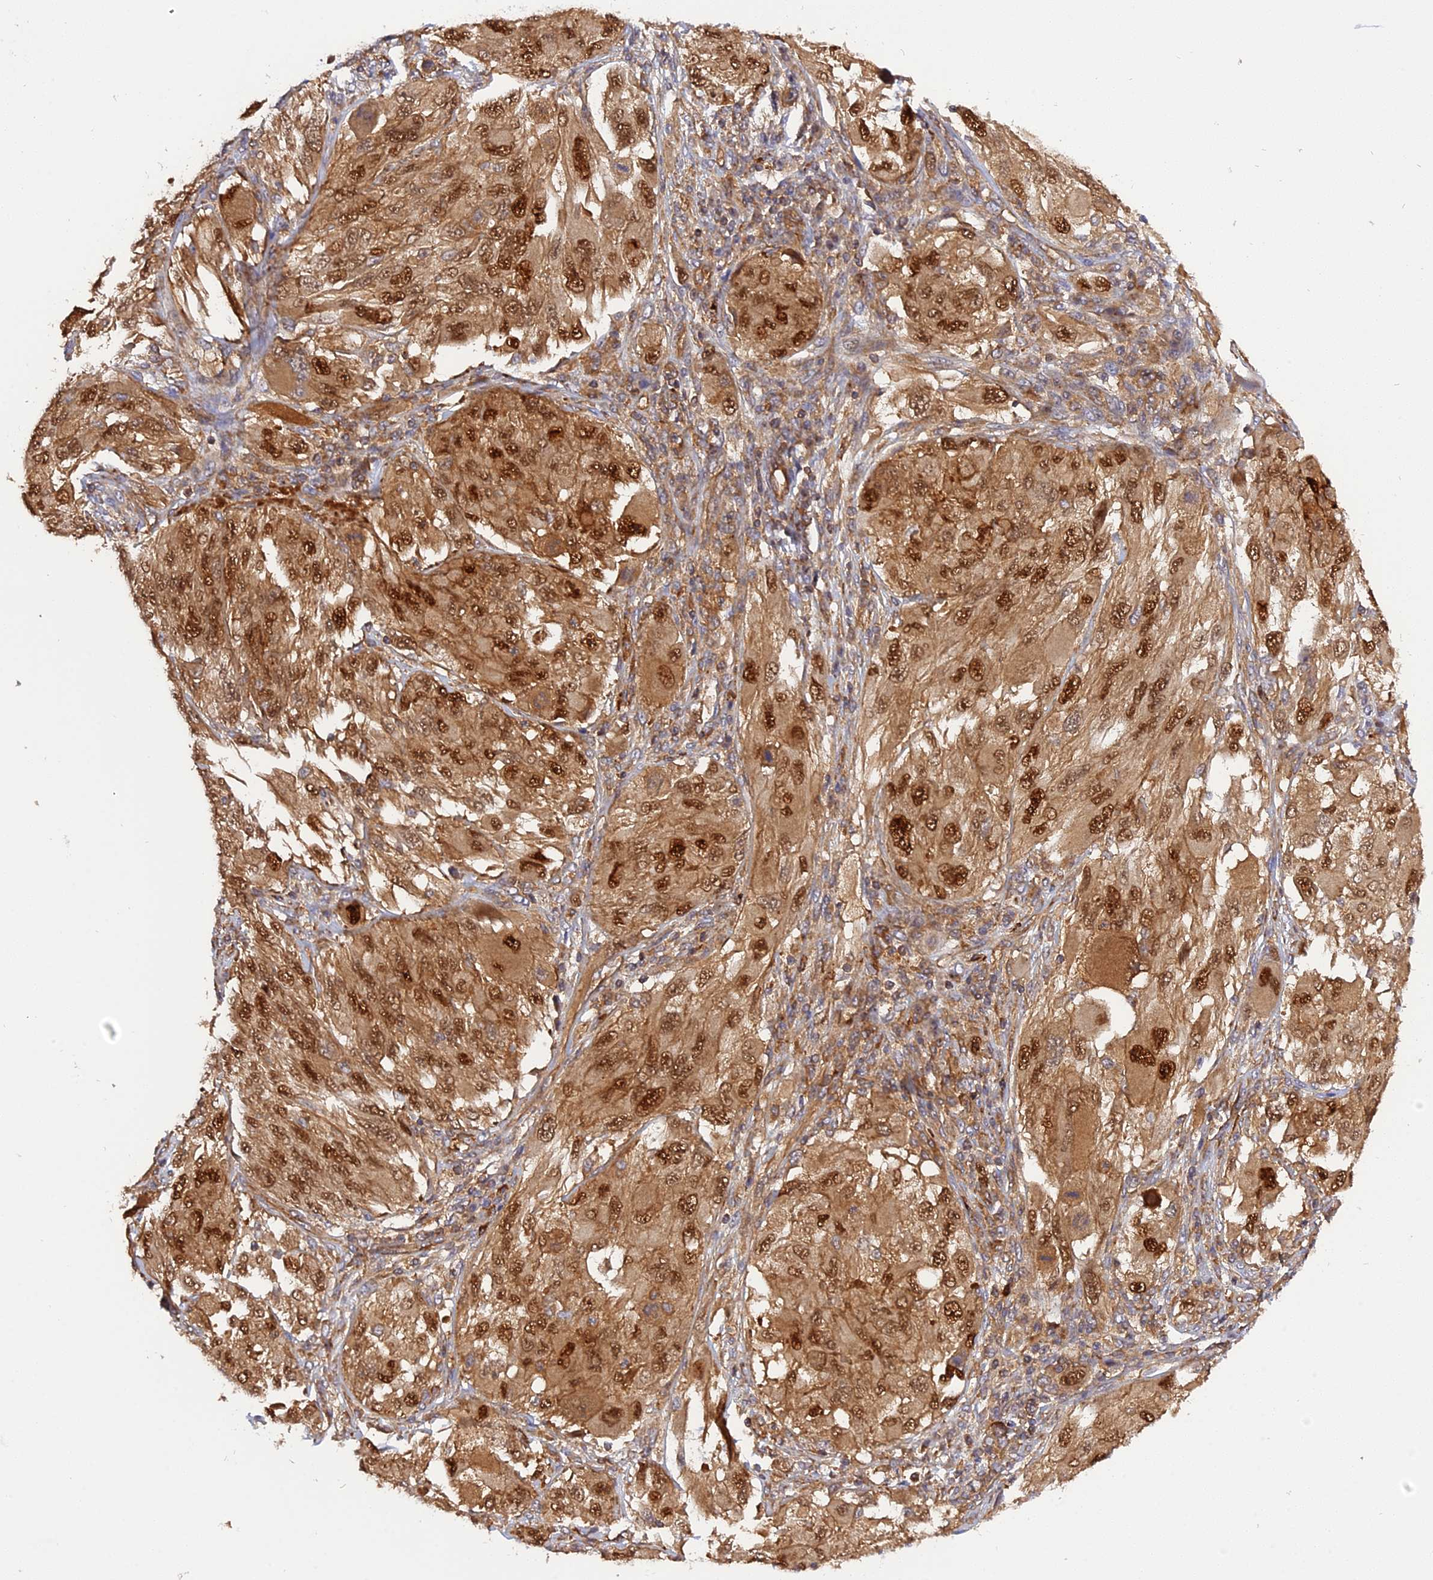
{"staining": {"intensity": "strong", "quantity": ">75%", "location": "cytoplasmic/membranous,nuclear"}, "tissue": "melanoma", "cell_type": "Tumor cells", "image_type": "cancer", "snomed": [{"axis": "morphology", "description": "Malignant melanoma, NOS"}, {"axis": "topography", "description": "Skin"}], "caption": "Immunohistochemistry (DAB) staining of melanoma reveals strong cytoplasmic/membranous and nuclear protein expression in approximately >75% of tumor cells.", "gene": "C5orf22", "patient": {"sex": "female", "age": 91}}